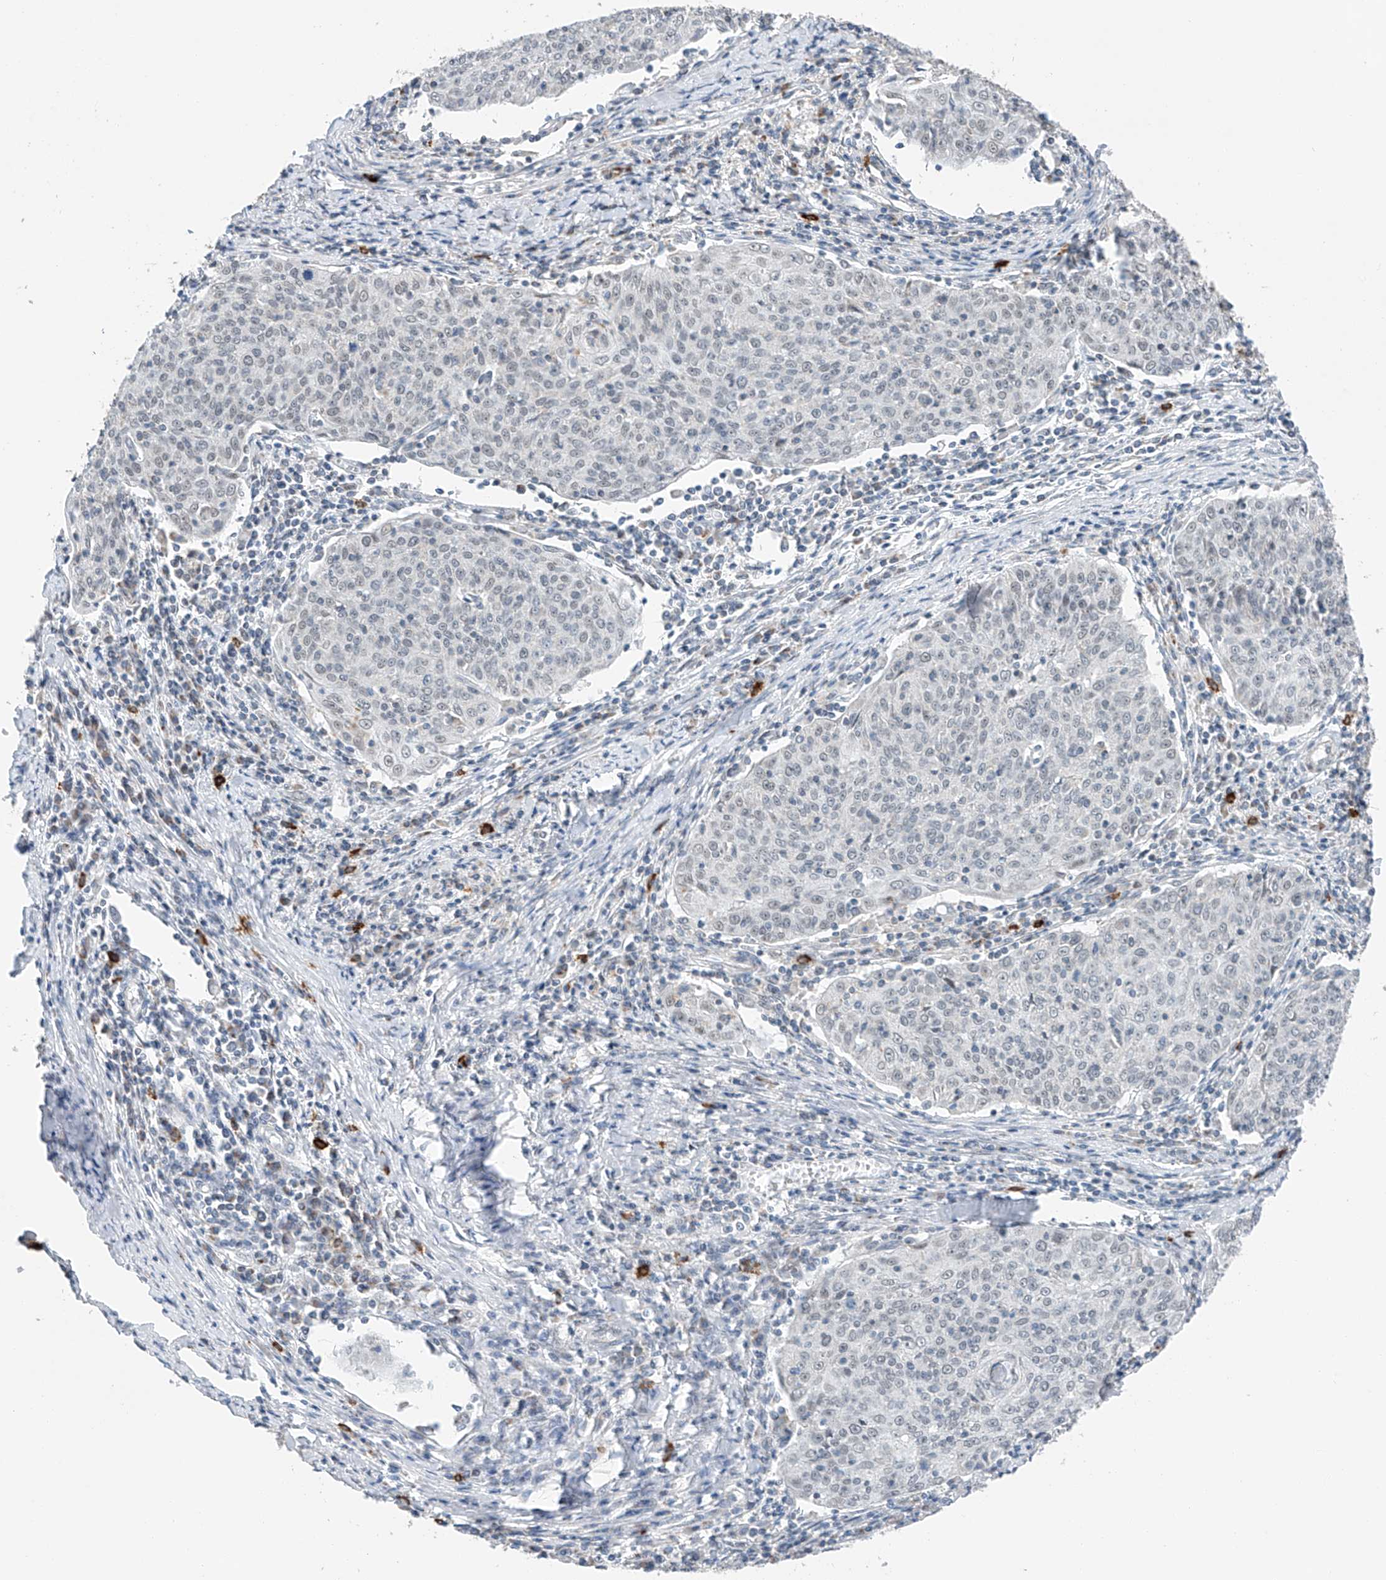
{"staining": {"intensity": "negative", "quantity": "none", "location": "none"}, "tissue": "cervical cancer", "cell_type": "Tumor cells", "image_type": "cancer", "snomed": [{"axis": "morphology", "description": "Squamous cell carcinoma, NOS"}, {"axis": "topography", "description": "Cervix"}], "caption": "A high-resolution photomicrograph shows immunohistochemistry staining of cervical squamous cell carcinoma, which shows no significant staining in tumor cells.", "gene": "KLF15", "patient": {"sex": "female", "age": 48}}